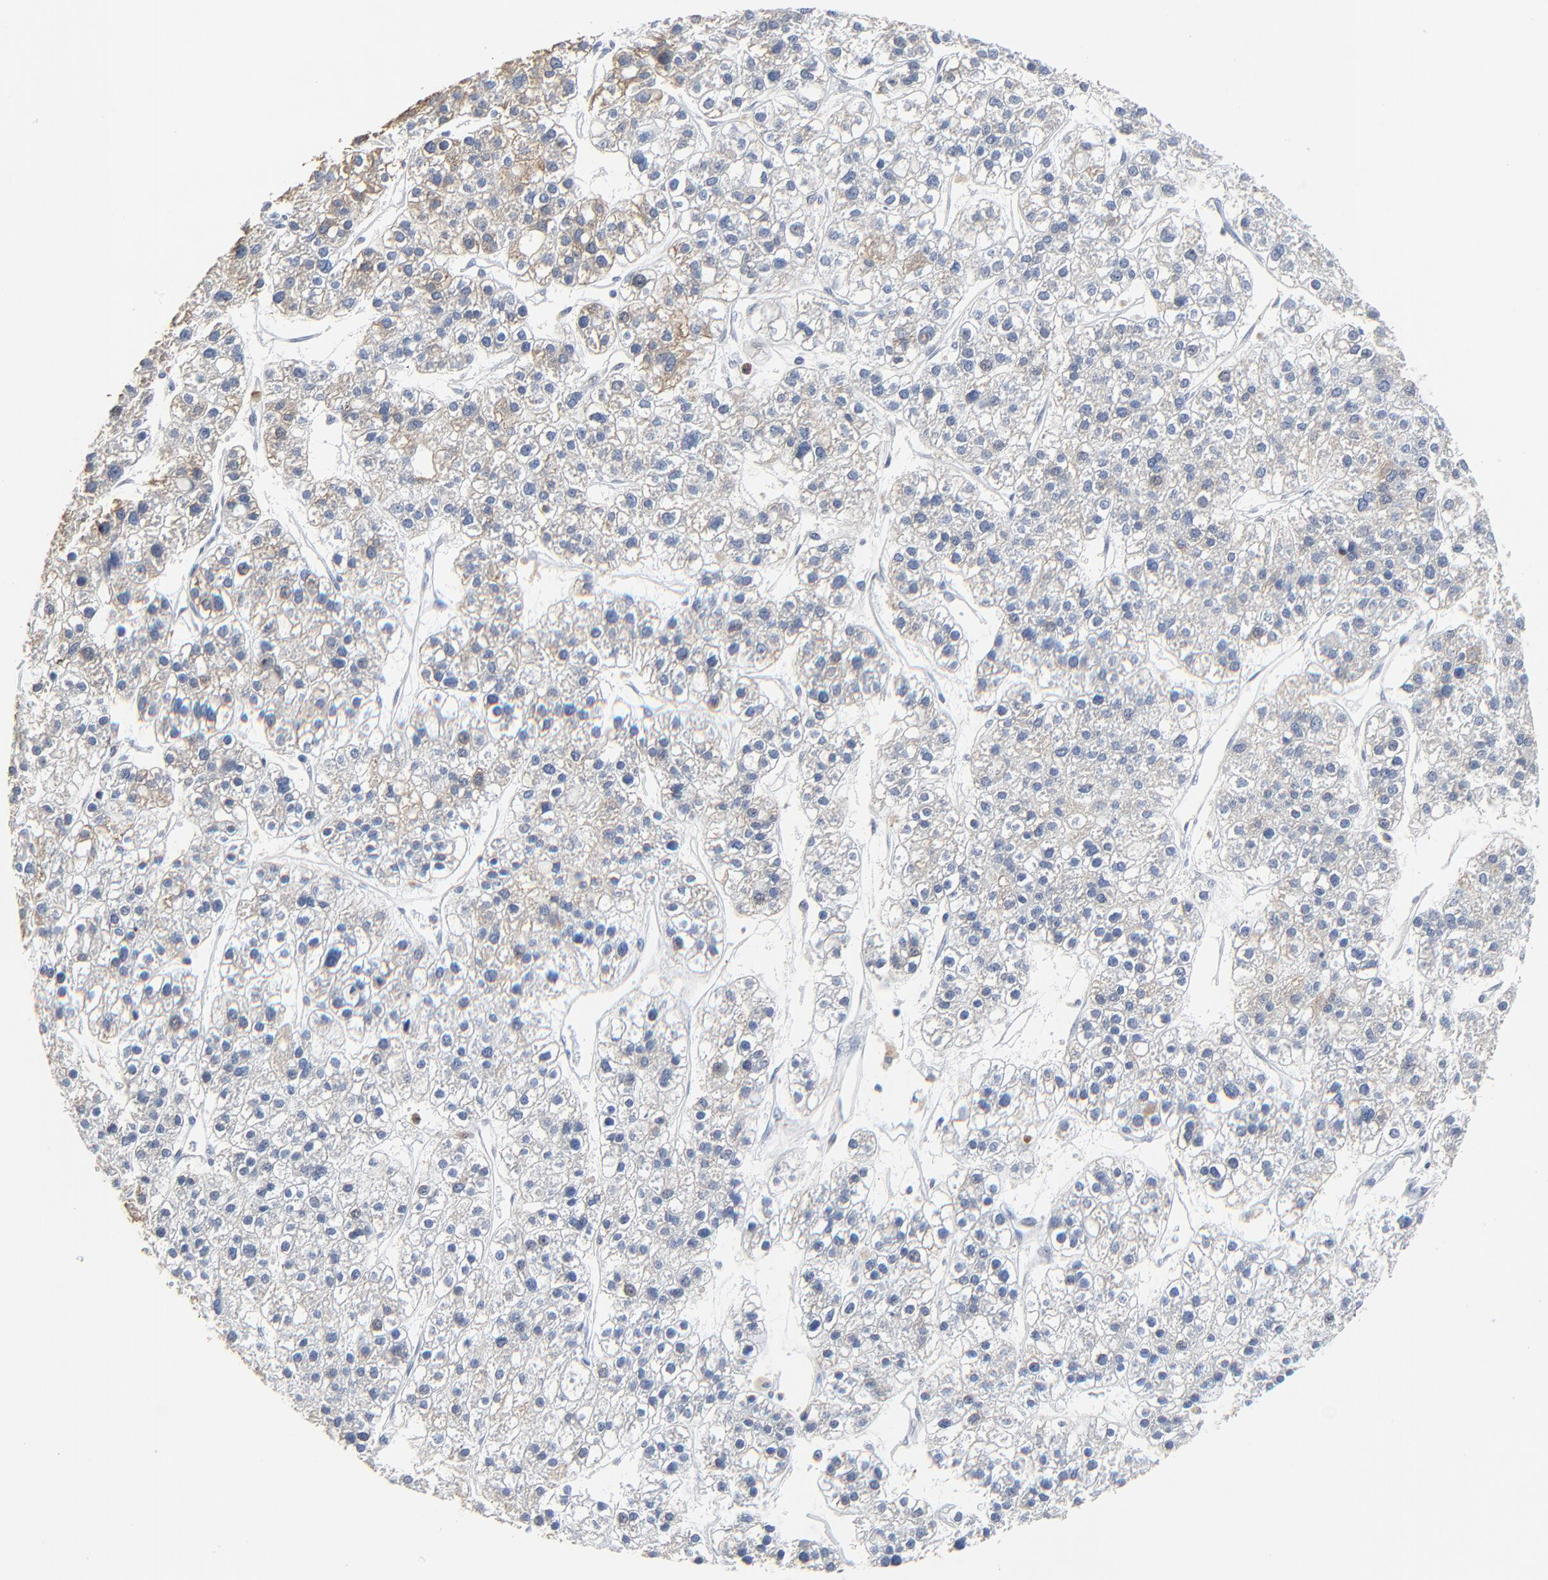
{"staining": {"intensity": "weak", "quantity": "<25%", "location": "cytoplasmic/membranous"}, "tissue": "liver cancer", "cell_type": "Tumor cells", "image_type": "cancer", "snomed": [{"axis": "morphology", "description": "Carcinoma, Hepatocellular, NOS"}, {"axis": "topography", "description": "Liver"}], "caption": "Tumor cells show no significant positivity in liver cancer (hepatocellular carcinoma). (DAB immunohistochemistry visualized using brightfield microscopy, high magnification).", "gene": "BIRC3", "patient": {"sex": "female", "age": 85}}